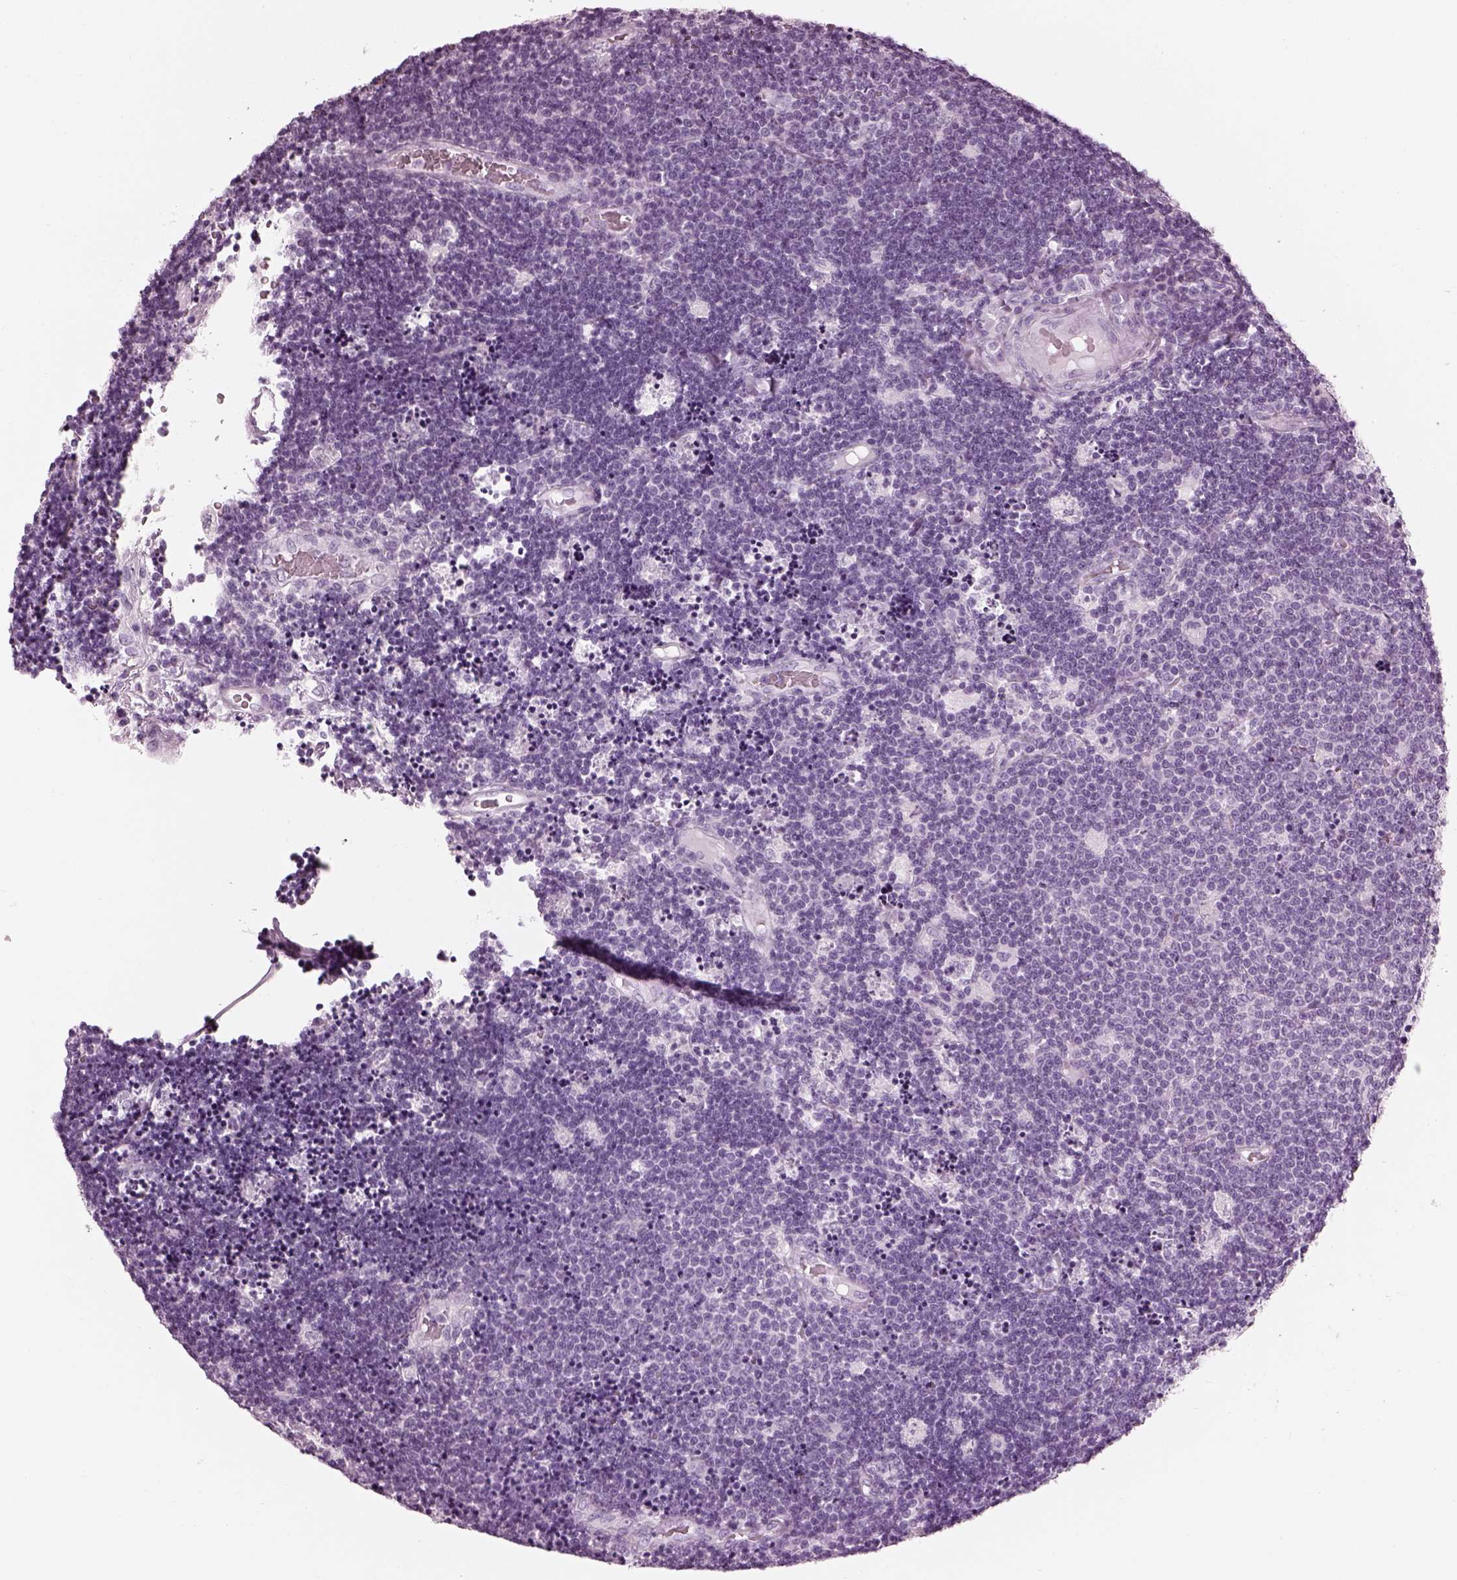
{"staining": {"intensity": "negative", "quantity": "none", "location": "none"}, "tissue": "lymphoma", "cell_type": "Tumor cells", "image_type": "cancer", "snomed": [{"axis": "morphology", "description": "Malignant lymphoma, non-Hodgkin's type, Low grade"}, {"axis": "topography", "description": "Brain"}], "caption": "Tumor cells show no significant expression in malignant lymphoma, non-Hodgkin's type (low-grade).", "gene": "TCHHL1", "patient": {"sex": "female", "age": 66}}